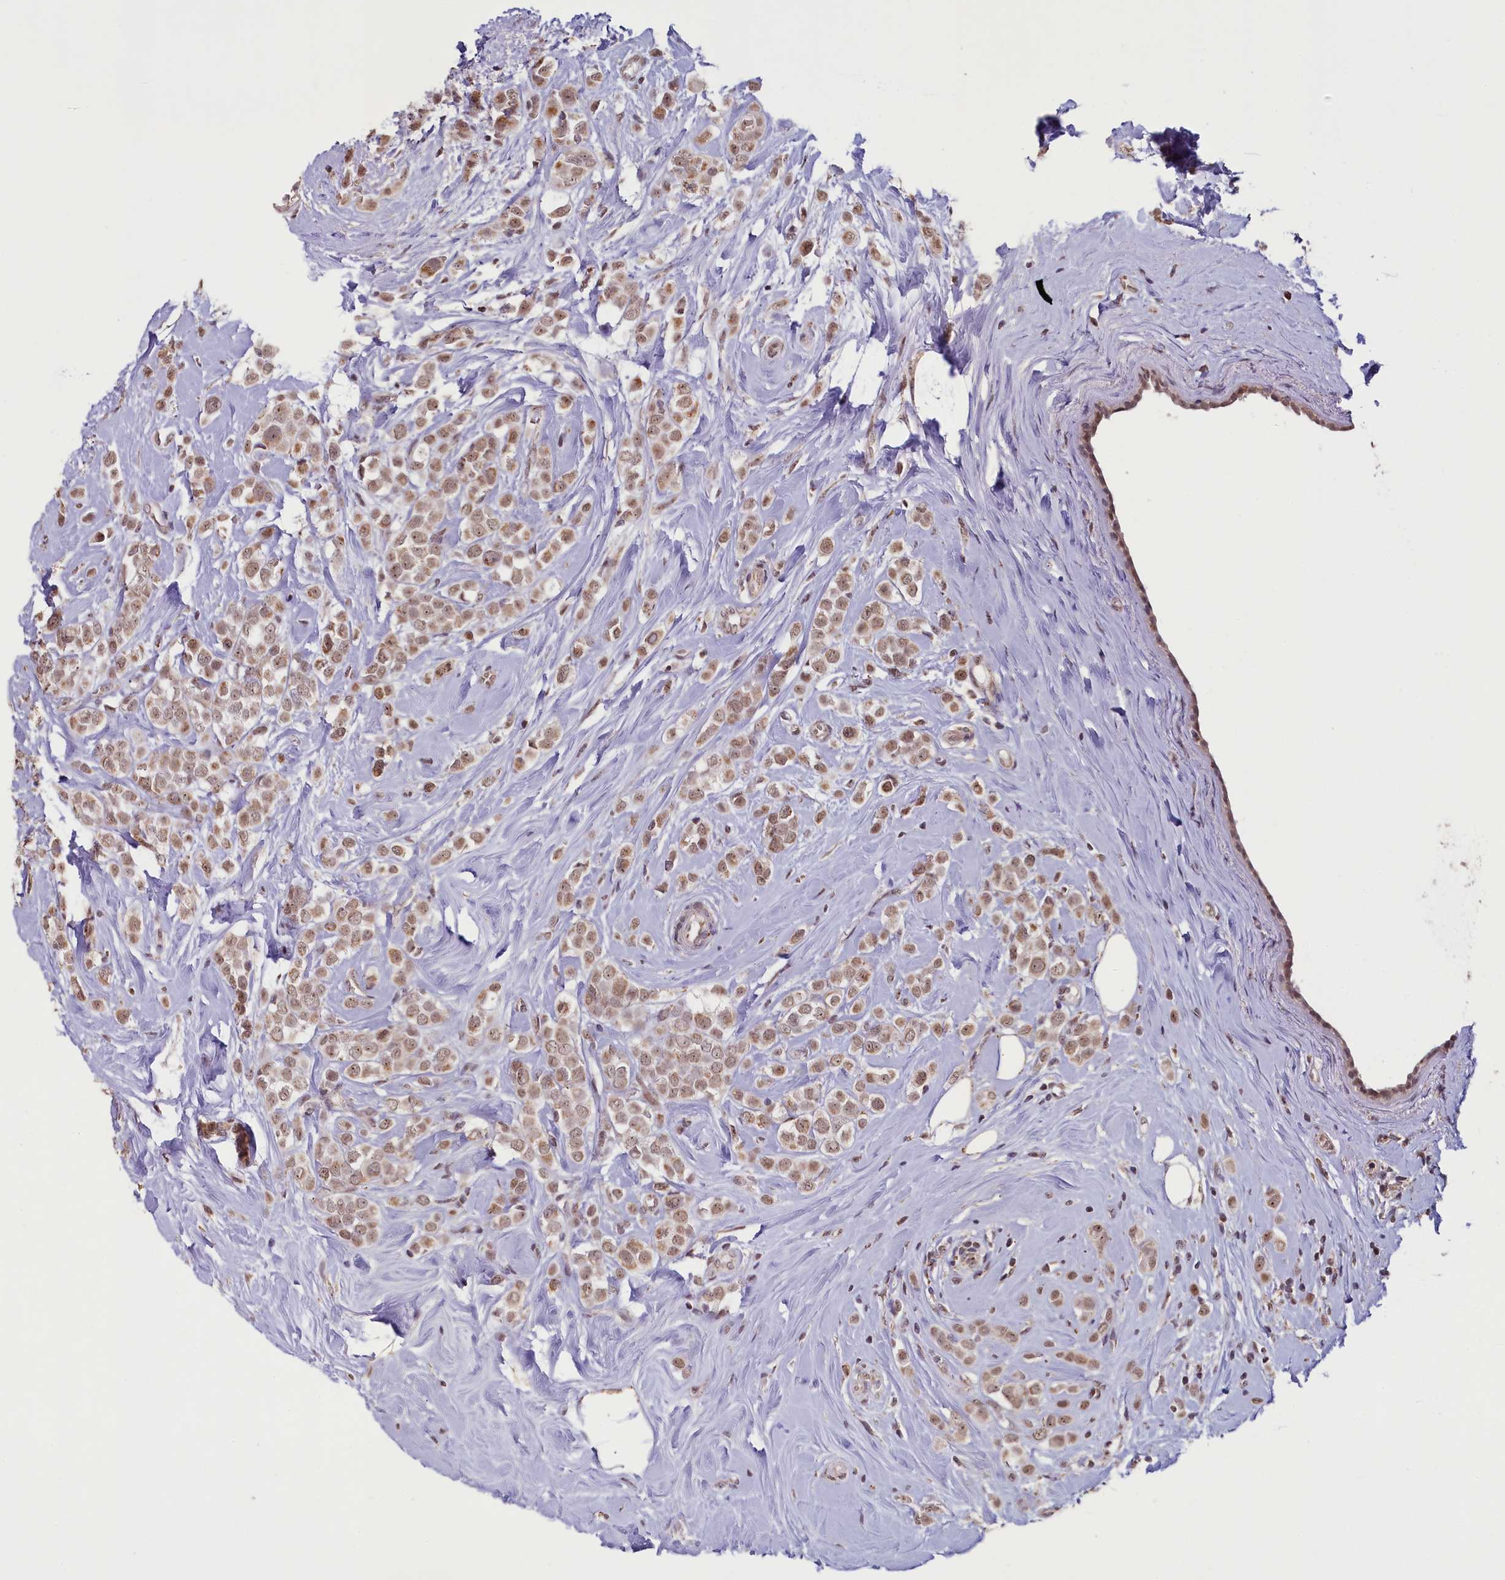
{"staining": {"intensity": "moderate", "quantity": ">75%", "location": "nuclear"}, "tissue": "breast cancer", "cell_type": "Tumor cells", "image_type": "cancer", "snomed": [{"axis": "morphology", "description": "Lobular carcinoma"}, {"axis": "topography", "description": "Breast"}], "caption": "Immunohistochemical staining of human lobular carcinoma (breast) exhibits medium levels of moderate nuclear staining in approximately >75% of tumor cells.", "gene": "PDE6D", "patient": {"sex": "female", "age": 47}}